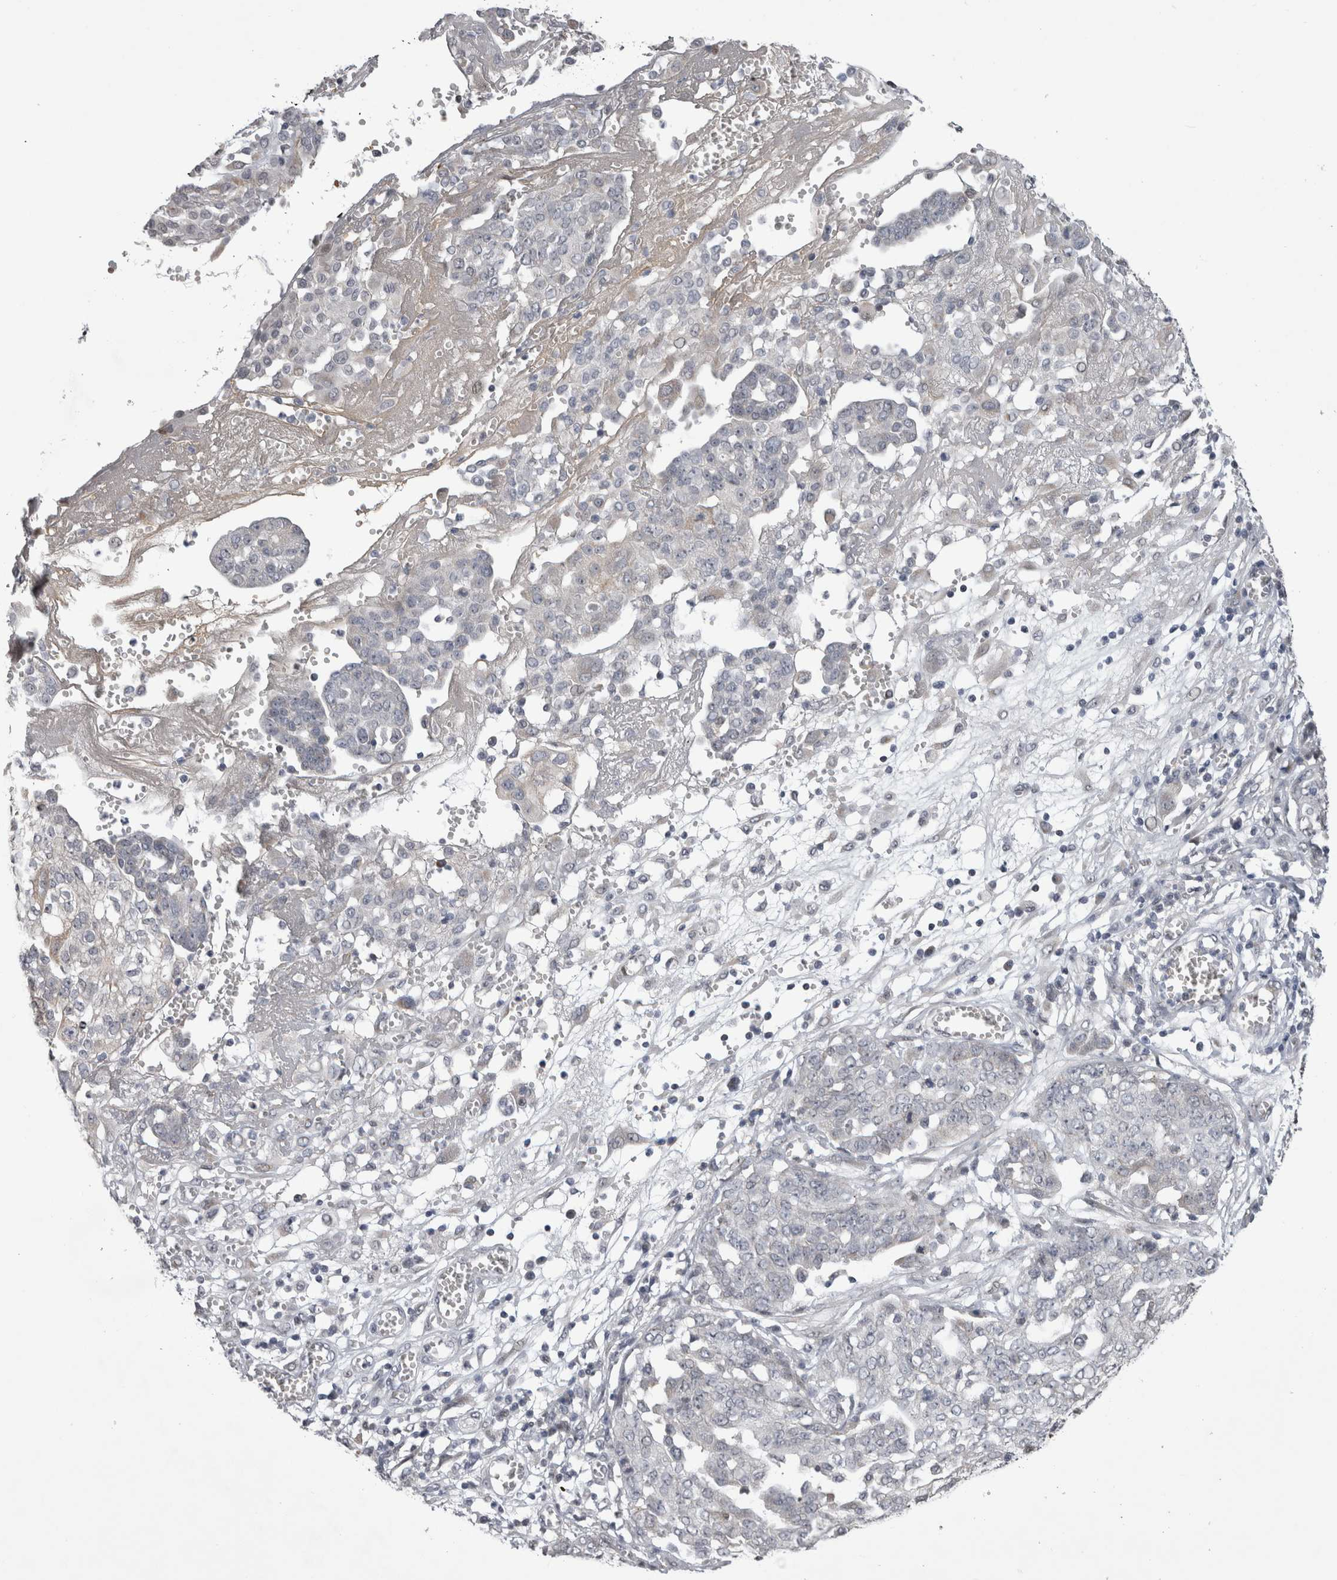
{"staining": {"intensity": "negative", "quantity": "none", "location": "none"}, "tissue": "ovarian cancer", "cell_type": "Tumor cells", "image_type": "cancer", "snomed": [{"axis": "morphology", "description": "Cystadenocarcinoma, serous, NOS"}, {"axis": "topography", "description": "Soft tissue"}, {"axis": "topography", "description": "Ovary"}], "caption": "This is a micrograph of IHC staining of serous cystadenocarcinoma (ovarian), which shows no positivity in tumor cells. Brightfield microscopy of immunohistochemistry stained with DAB (3,3'-diaminobenzidine) (brown) and hematoxylin (blue), captured at high magnification.", "gene": "IFI44", "patient": {"sex": "female", "age": 57}}